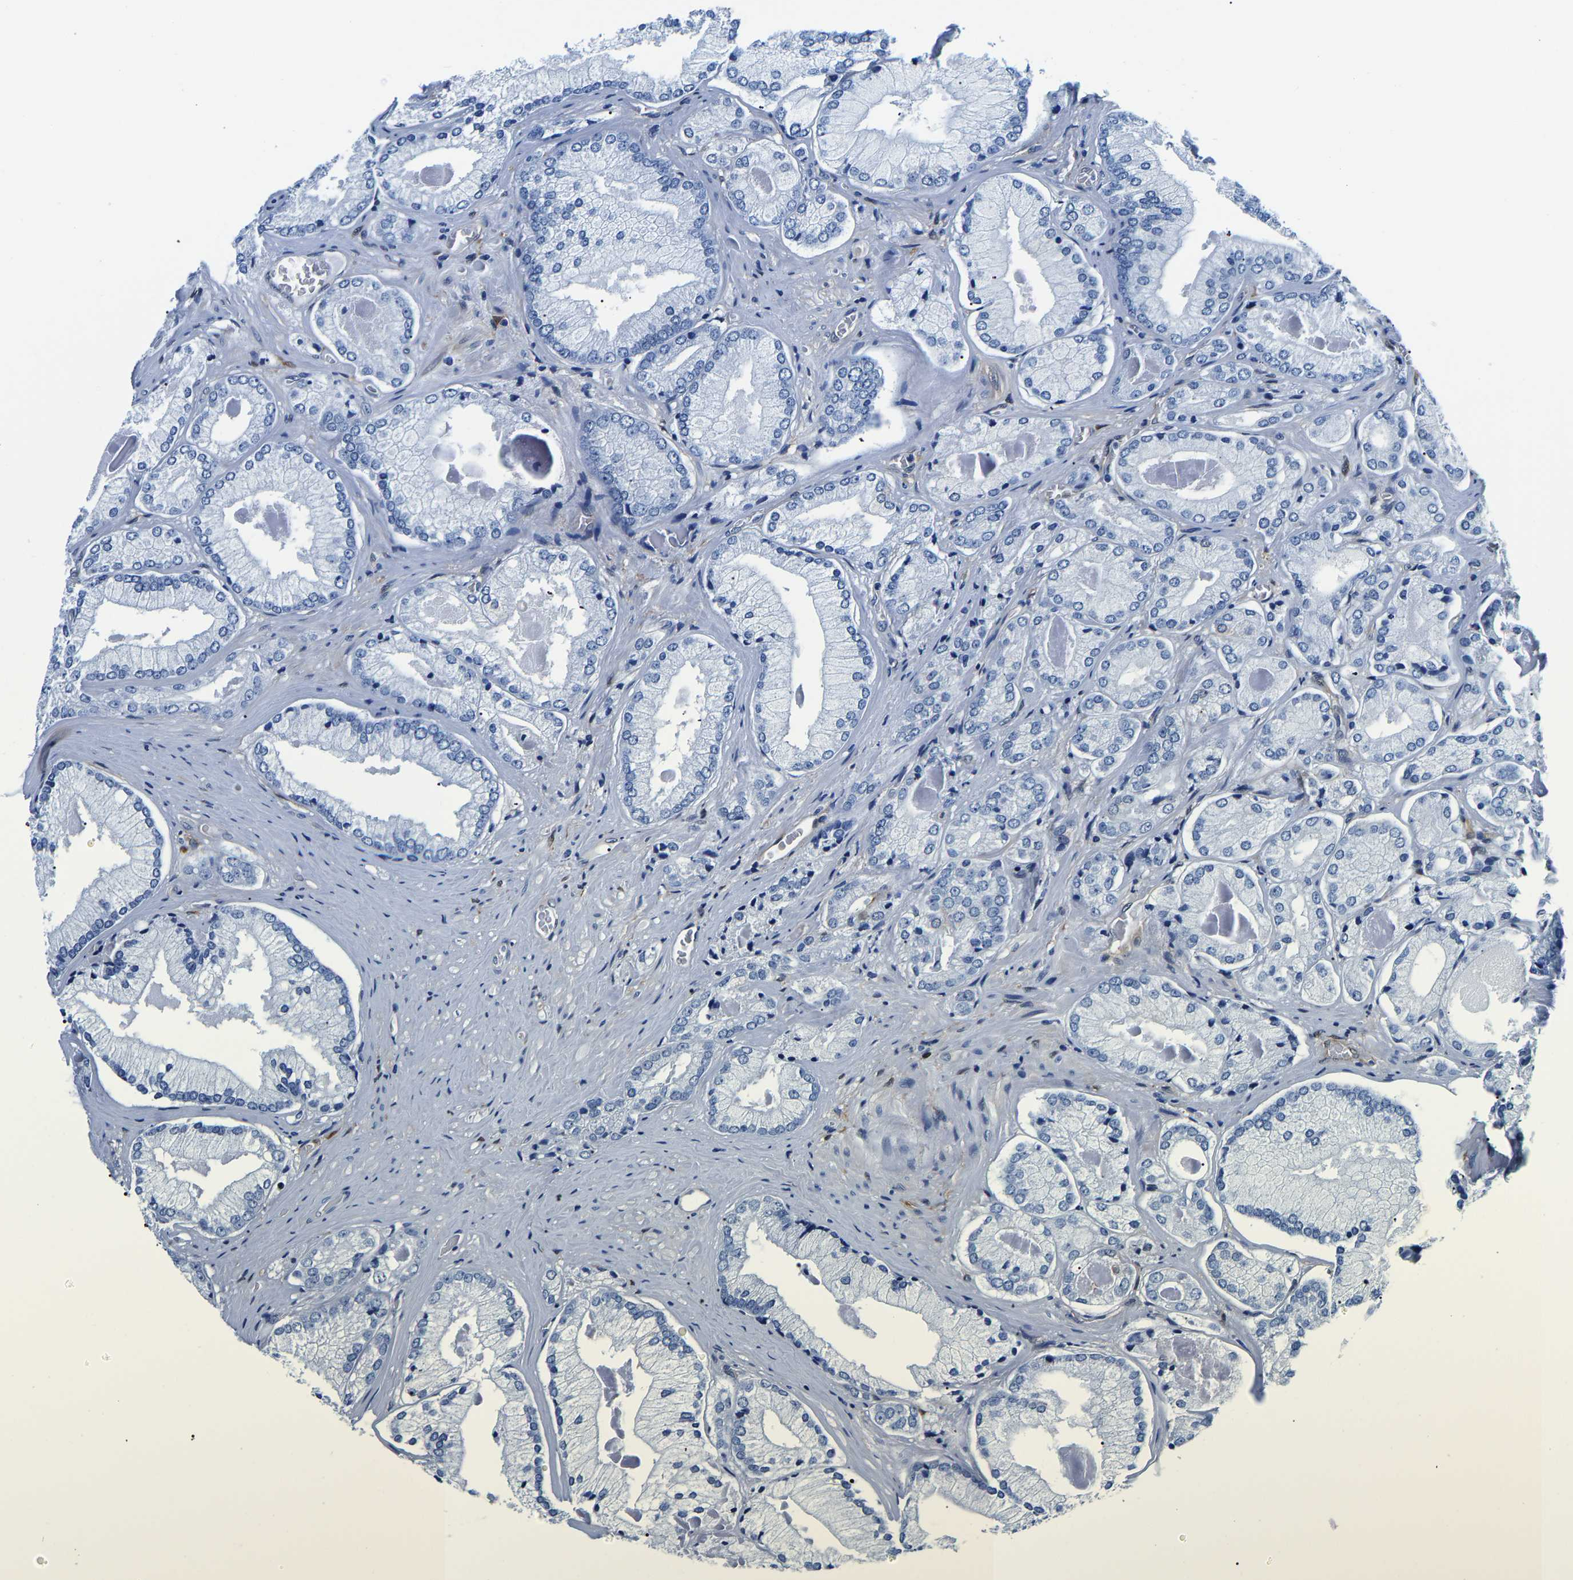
{"staining": {"intensity": "negative", "quantity": "none", "location": "none"}, "tissue": "prostate cancer", "cell_type": "Tumor cells", "image_type": "cancer", "snomed": [{"axis": "morphology", "description": "Adenocarcinoma, Low grade"}, {"axis": "topography", "description": "Prostate"}], "caption": "Immunohistochemistry photomicrograph of human prostate adenocarcinoma (low-grade) stained for a protein (brown), which exhibits no staining in tumor cells.", "gene": "S100A13", "patient": {"sex": "male", "age": 65}}